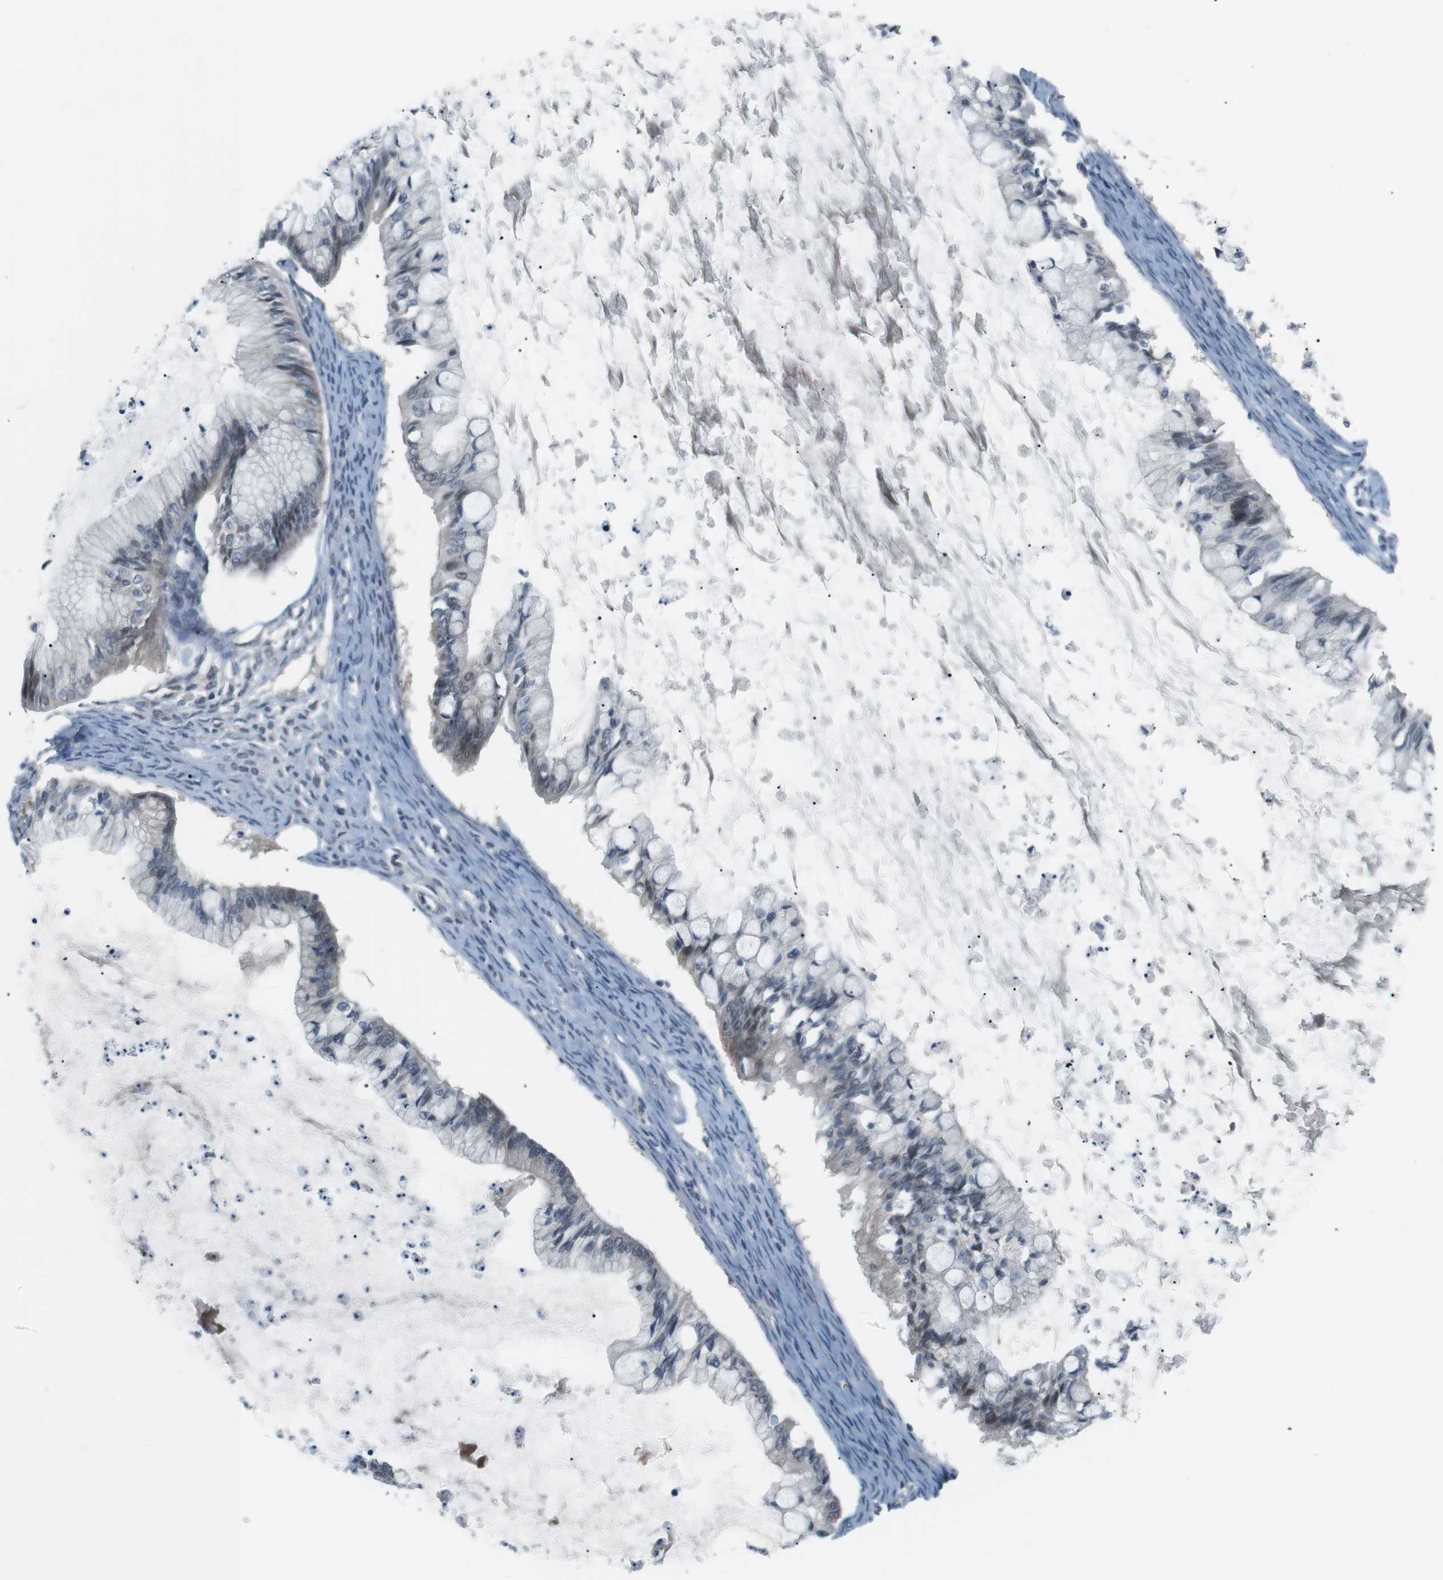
{"staining": {"intensity": "negative", "quantity": "none", "location": "none"}, "tissue": "ovarian cancer", "cell_type": "Tumor cells", "image_type": "cancer", "snomed": [{"axis": "morphology", "description": "Cystadenocarcinoma, mucinous, NOS"}, {"axis": "topography", "description": "Ovary"}], "caption": "DAB immunohistochemical staining of human ovarian mucinous cystadenocarcinoma displays no significant expression in tumor cells.", "gene": "RTN3", "patient": {"sex": "female", "age": 57}}